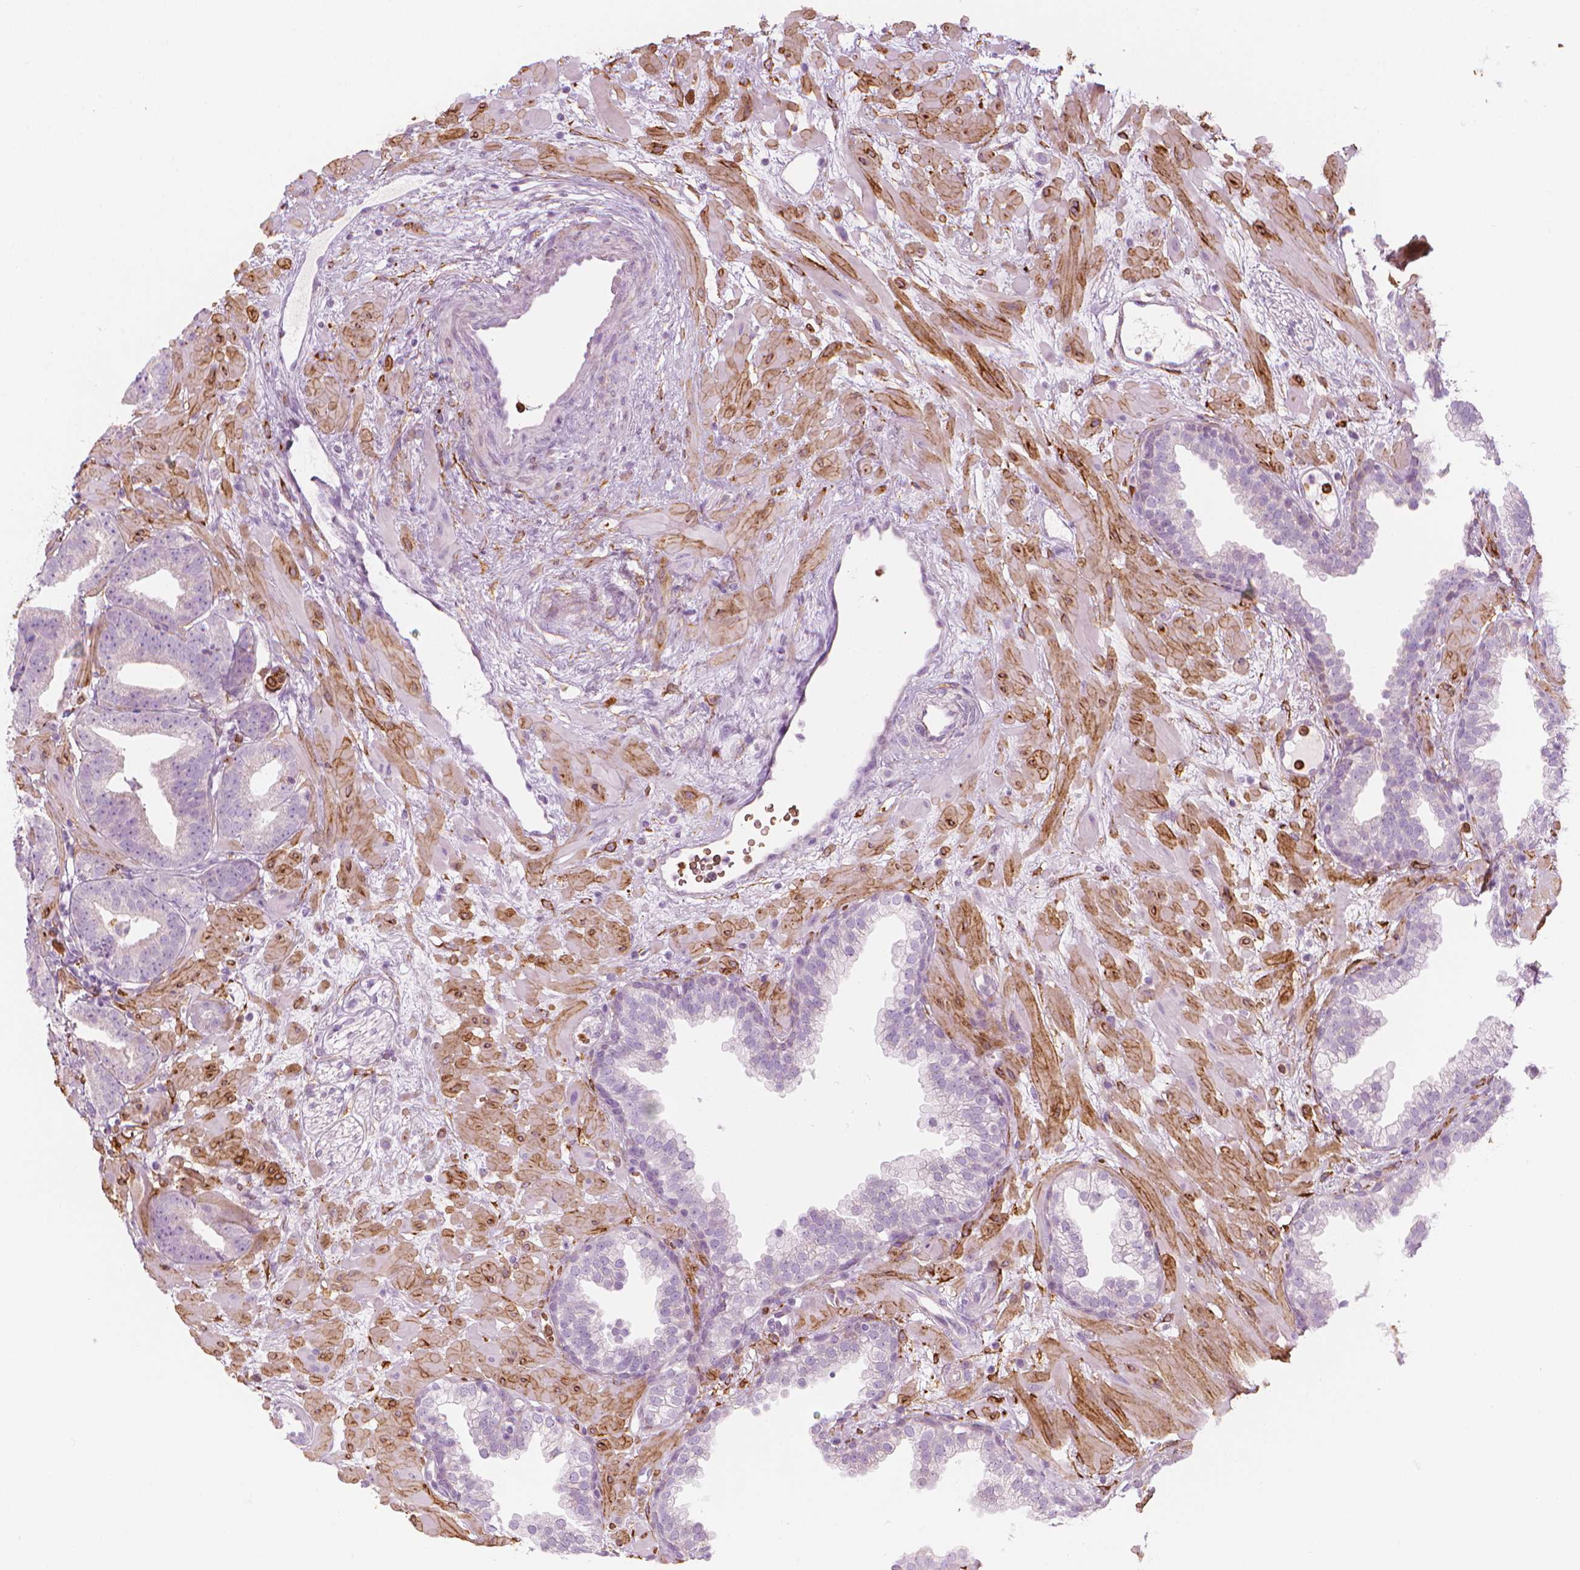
{"staining": {"intensity": "negative", "quantity": "none", "location": "none"}, "tissue": "prostate cancer", "cell_type": "Tumor cells", "image_type": "cancer", "snomed": [{"axis": "morphology", "description": "Adenocarcinoma, Low grade"}, {"axis": "topography", "description": "Prostate"}], "caption": "The image demonstrates no staining of tumor cells in prostate cancer.", "gene": "CES1", "patient": {"sex": "male", "age": 68}}